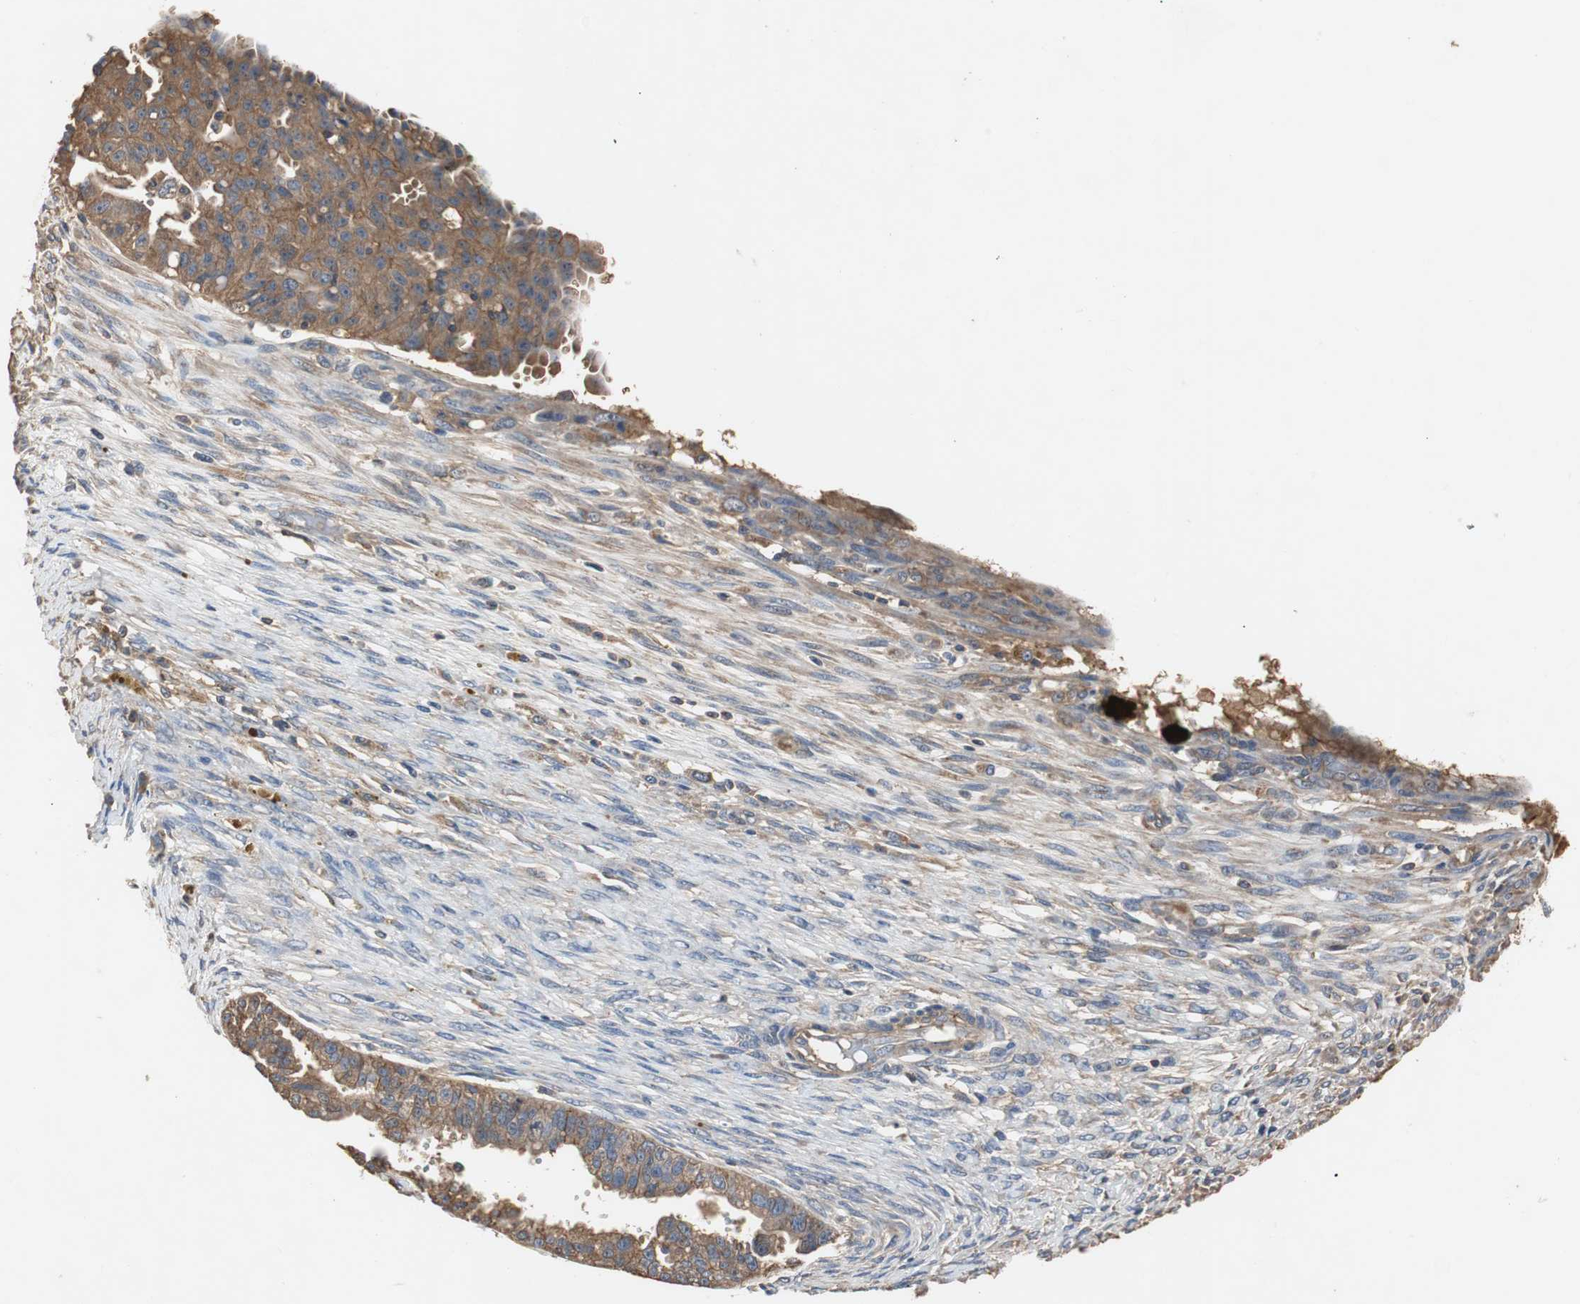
{"staining": {"intensity": "weak", "quantity": ">75%", "location": "cytoplasmic/membranous"}, "tissue": "ovarian cancer", "cell_type": "Tumor cells", "image_type": "cancer", "snomed": [{"axis": "morphology", "description": "Cystadenocarcinoma, serous, NOS"}, {"axis": "topography", "description": "Ovary"}], "caption": "Immunohistochemistry (IHC) (DAB) staining of human ovarian serous cystadenocarcinoma shows weak cytoplasmic/membranous protein positivity in about >75% of tumor cells.", "gene": "TNFRSF14", "patient": {"sex": "female", "age": 58}}